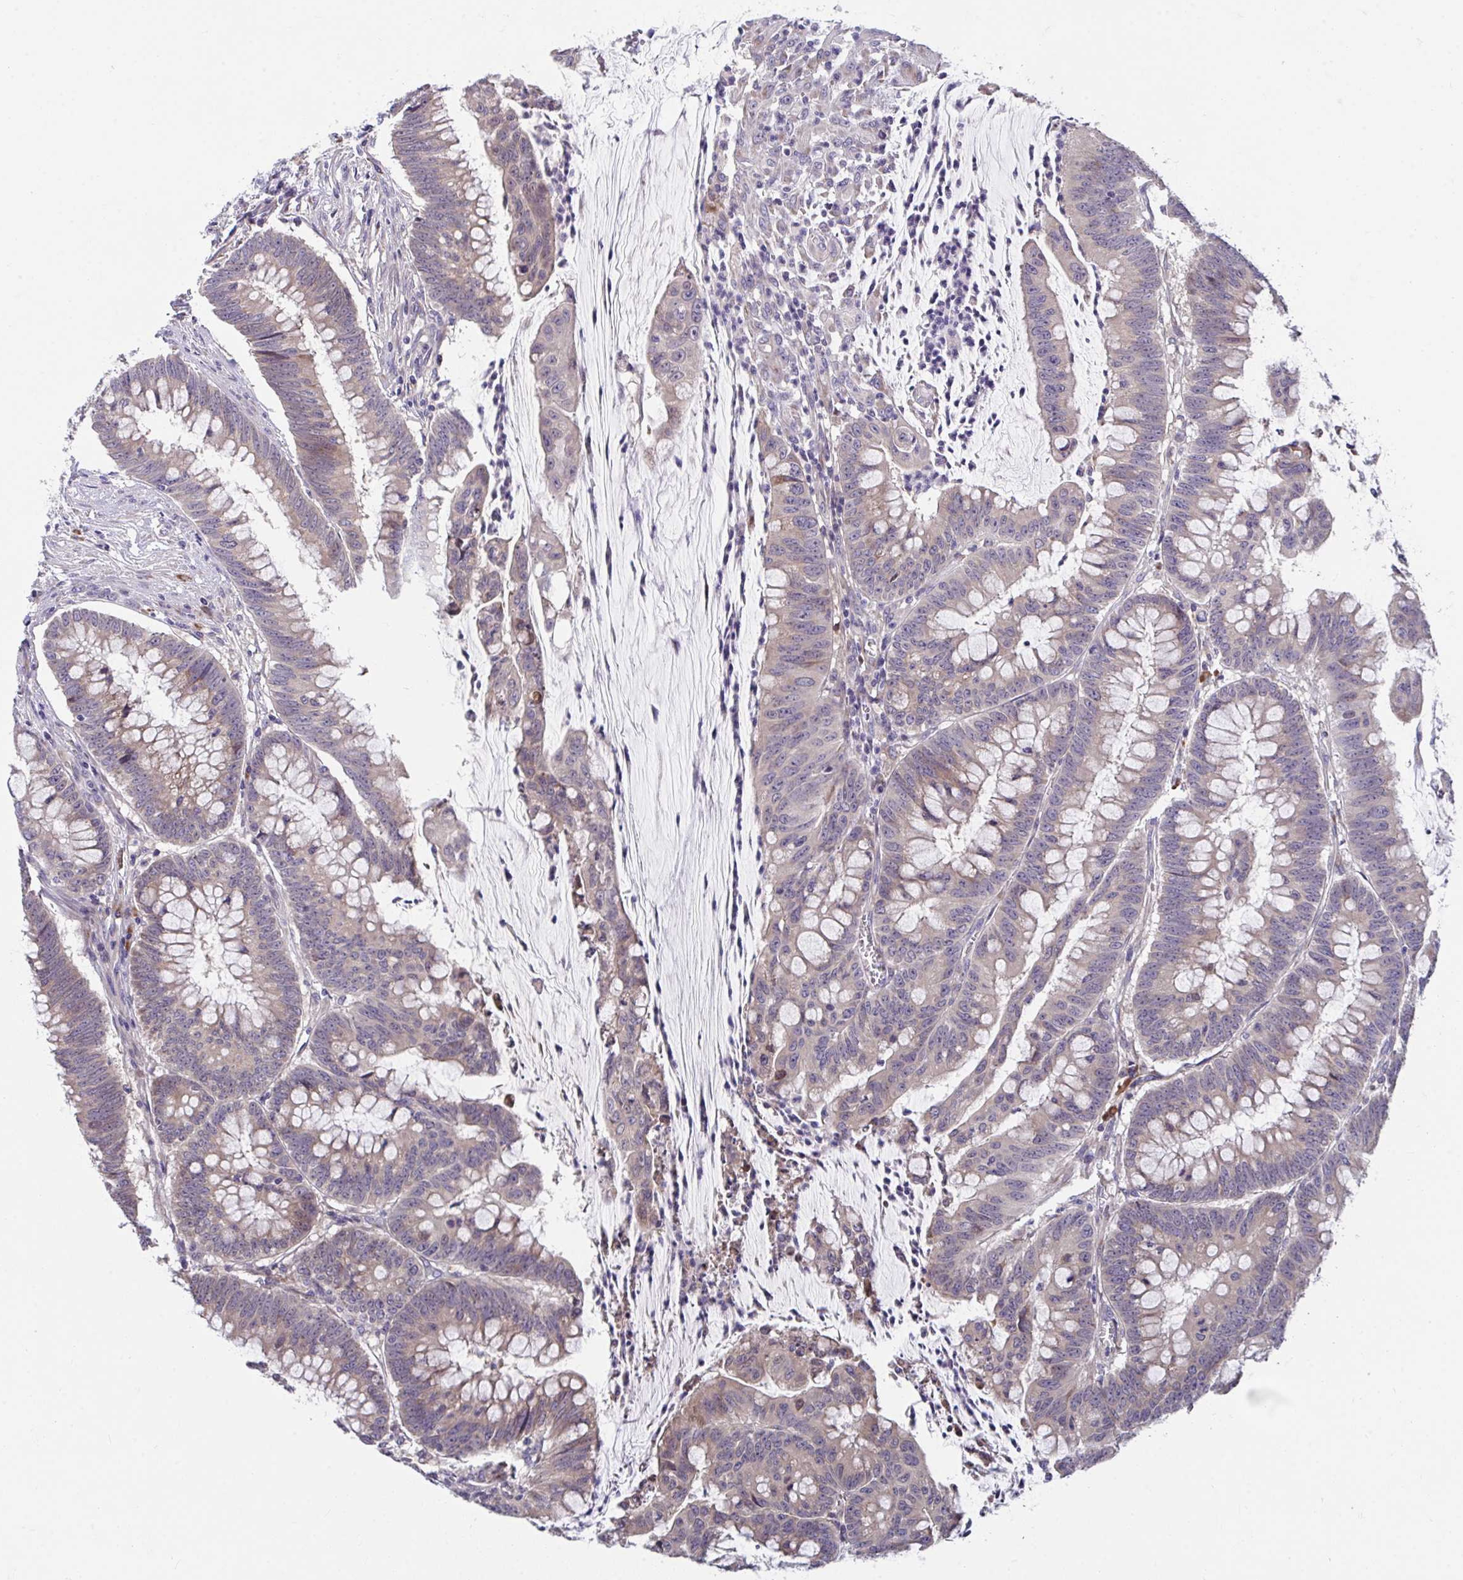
{"staining": {"intensity": "moderate", "quantity": ">75%", "location": "cytoplasmic/membranous"}, "tissue": "colorectal cancer", "cell_type": "Tumor cells", "image_type": "cancer", "snomed": [{"axis": "morphology", "description": "Adenocarcinoma, NOS"}, {"axis": "topography", "description": "Colon"}], "caption": "Colorectal cancer (adenocarcinoma) stained with immunohistochemistry (IHC) demonstrates moderate cytoplasmic/membranous staining in about >75% of tumor cells.", "gene": "SUSD4", "patient": {"sex": "male", "age": 62}}